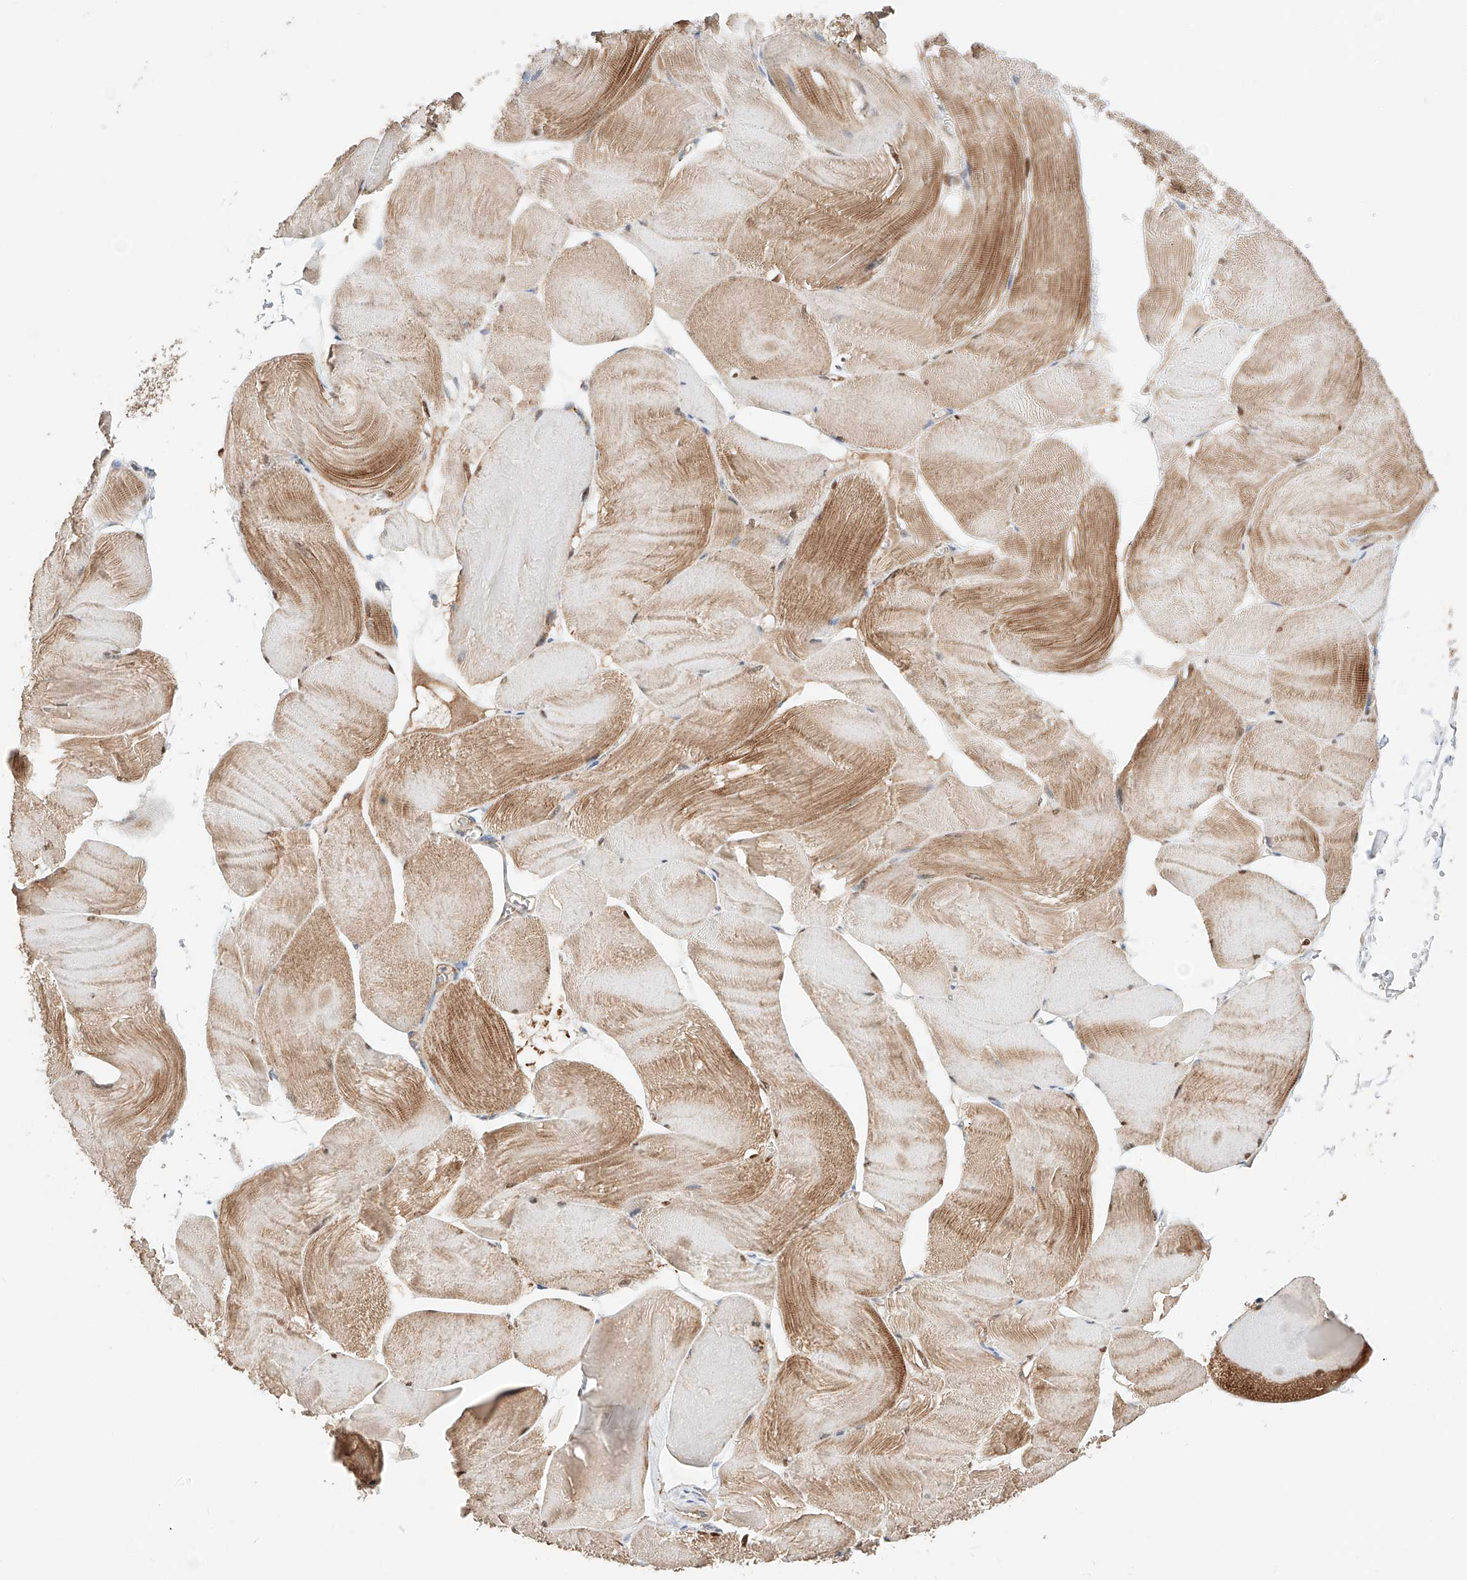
{"staining": {"intensity": "moderate", "quantity": ">75%", "location": "cytoplasmic/membranous"}, "tissue": "skeletal muscle", "cell_type": "Myocytes", "image_type": "normal", "snomed": [{"axis": "morphology", "description": "Normal tissue, NOS"}, {"axis": "morphology", "description": "Basal cell carcinoma"}, {"axis": "topography", "description": "Skeletal muscle"}], "caption": "High-magnification brightfield microscopy of benign skeletal muscle stained with DAB (brown) and counterstained with hematoxylin (blue). myocytes exhibit moderate cytoplasmic/membranous staining is present in about>75% of cells. (DAB (3,3'-diaminobenzidine) IHC with brightfield microscopy, high magnification).", "gene": "MOSPD1", "patient": {"sex": "female", "age": 64}}